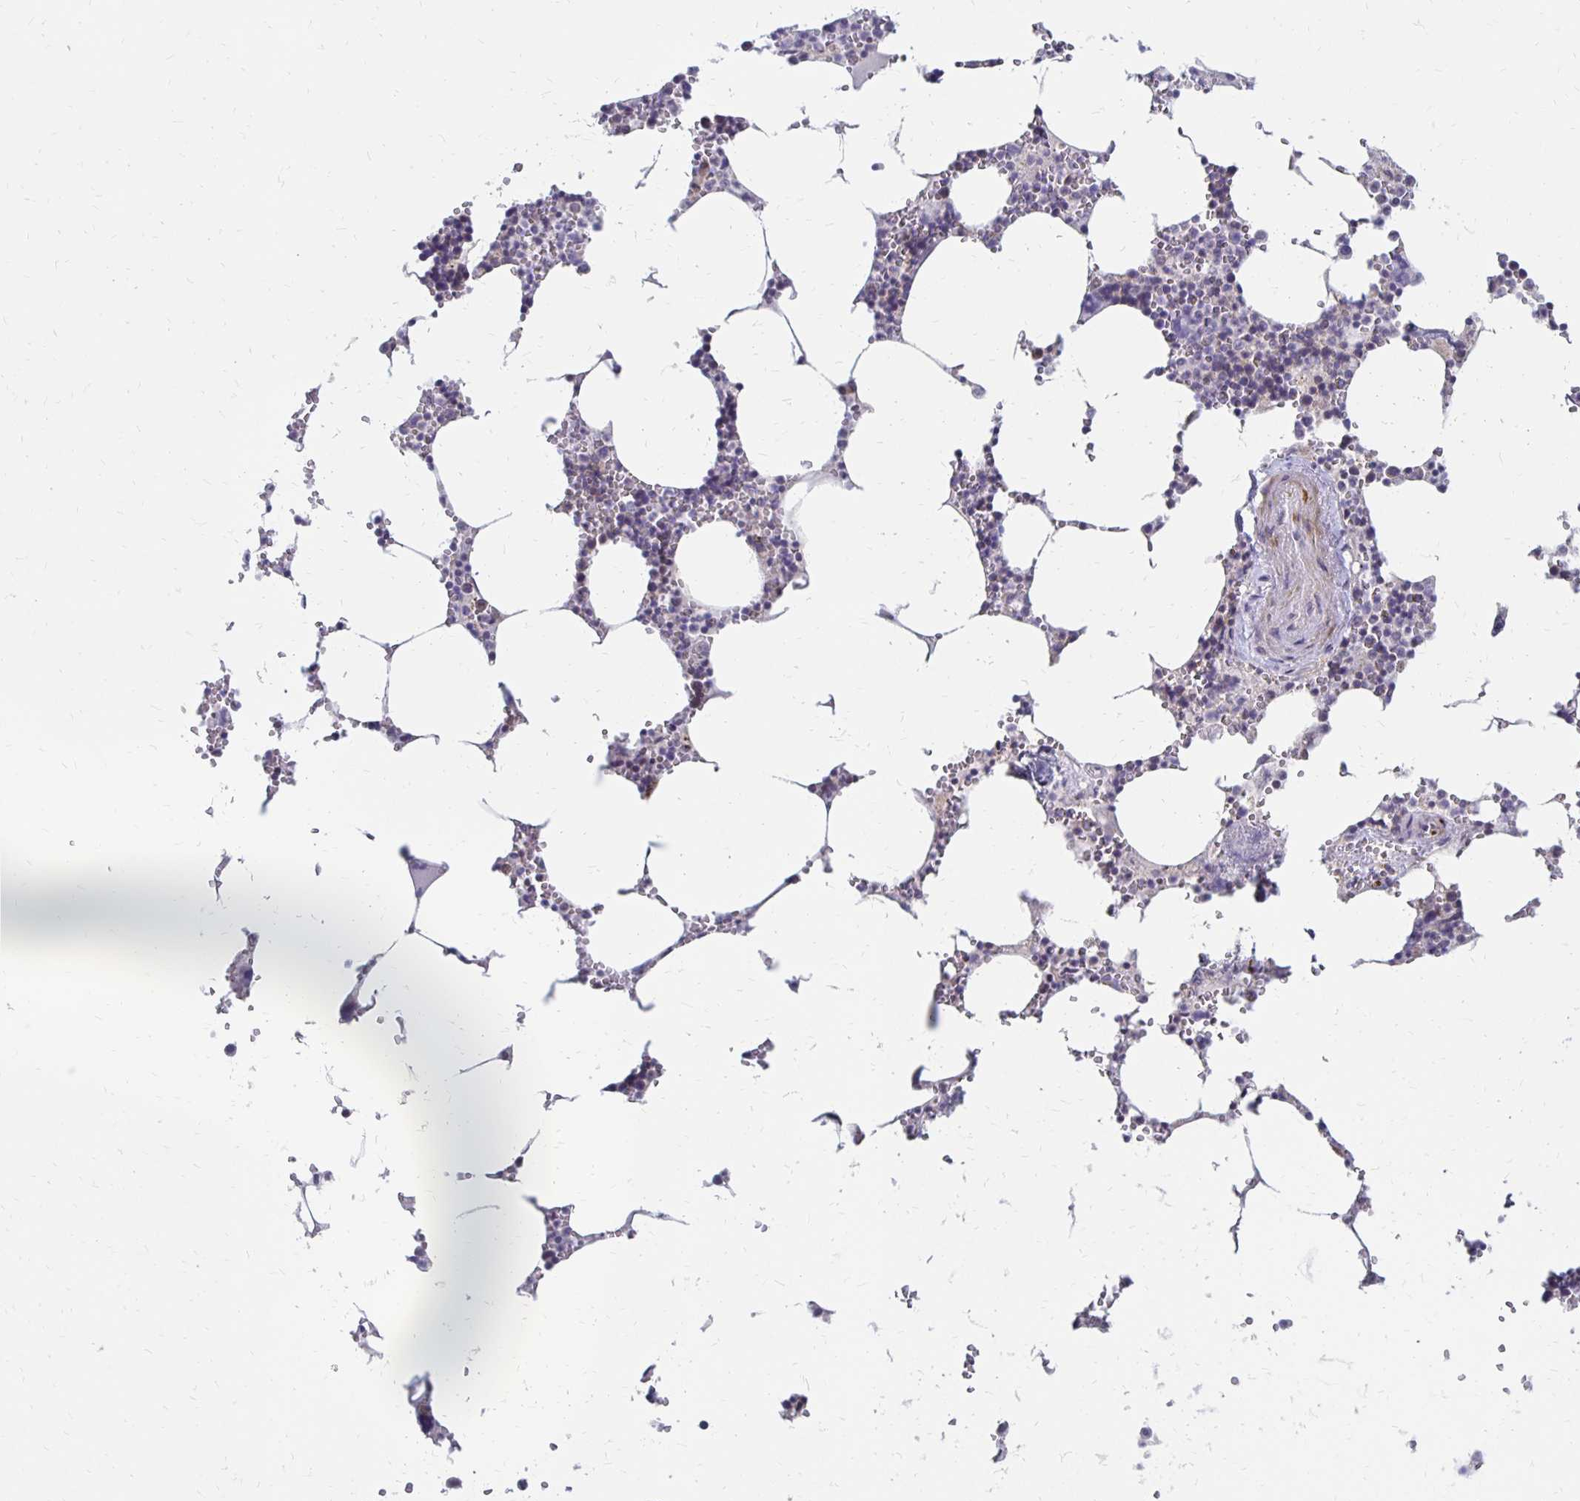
{"staining": {"intensity": "moderate", "quantity": "<25%", "location": "cytoplasmic/membranous,nuclear"}, "tissue": "bone marrow", "cell_type": "Hematopoietic cells", "image_type": "normal", "snomed": [{"axis": "morphology", "description": "Normal tissue, NOS"}, {"axis": "topography", "description": "Bone marrow"}], "caption": "Immunohistochemistry of benign human bone marrow exhibits low levels of moderate cytoplasmic/membranous,nuclear positivity in about <25% of hematopoietic cells. Nuclei are stained in blue.", "gene": "ATOSB", "patient": {"sex": "male", "age": 54}}